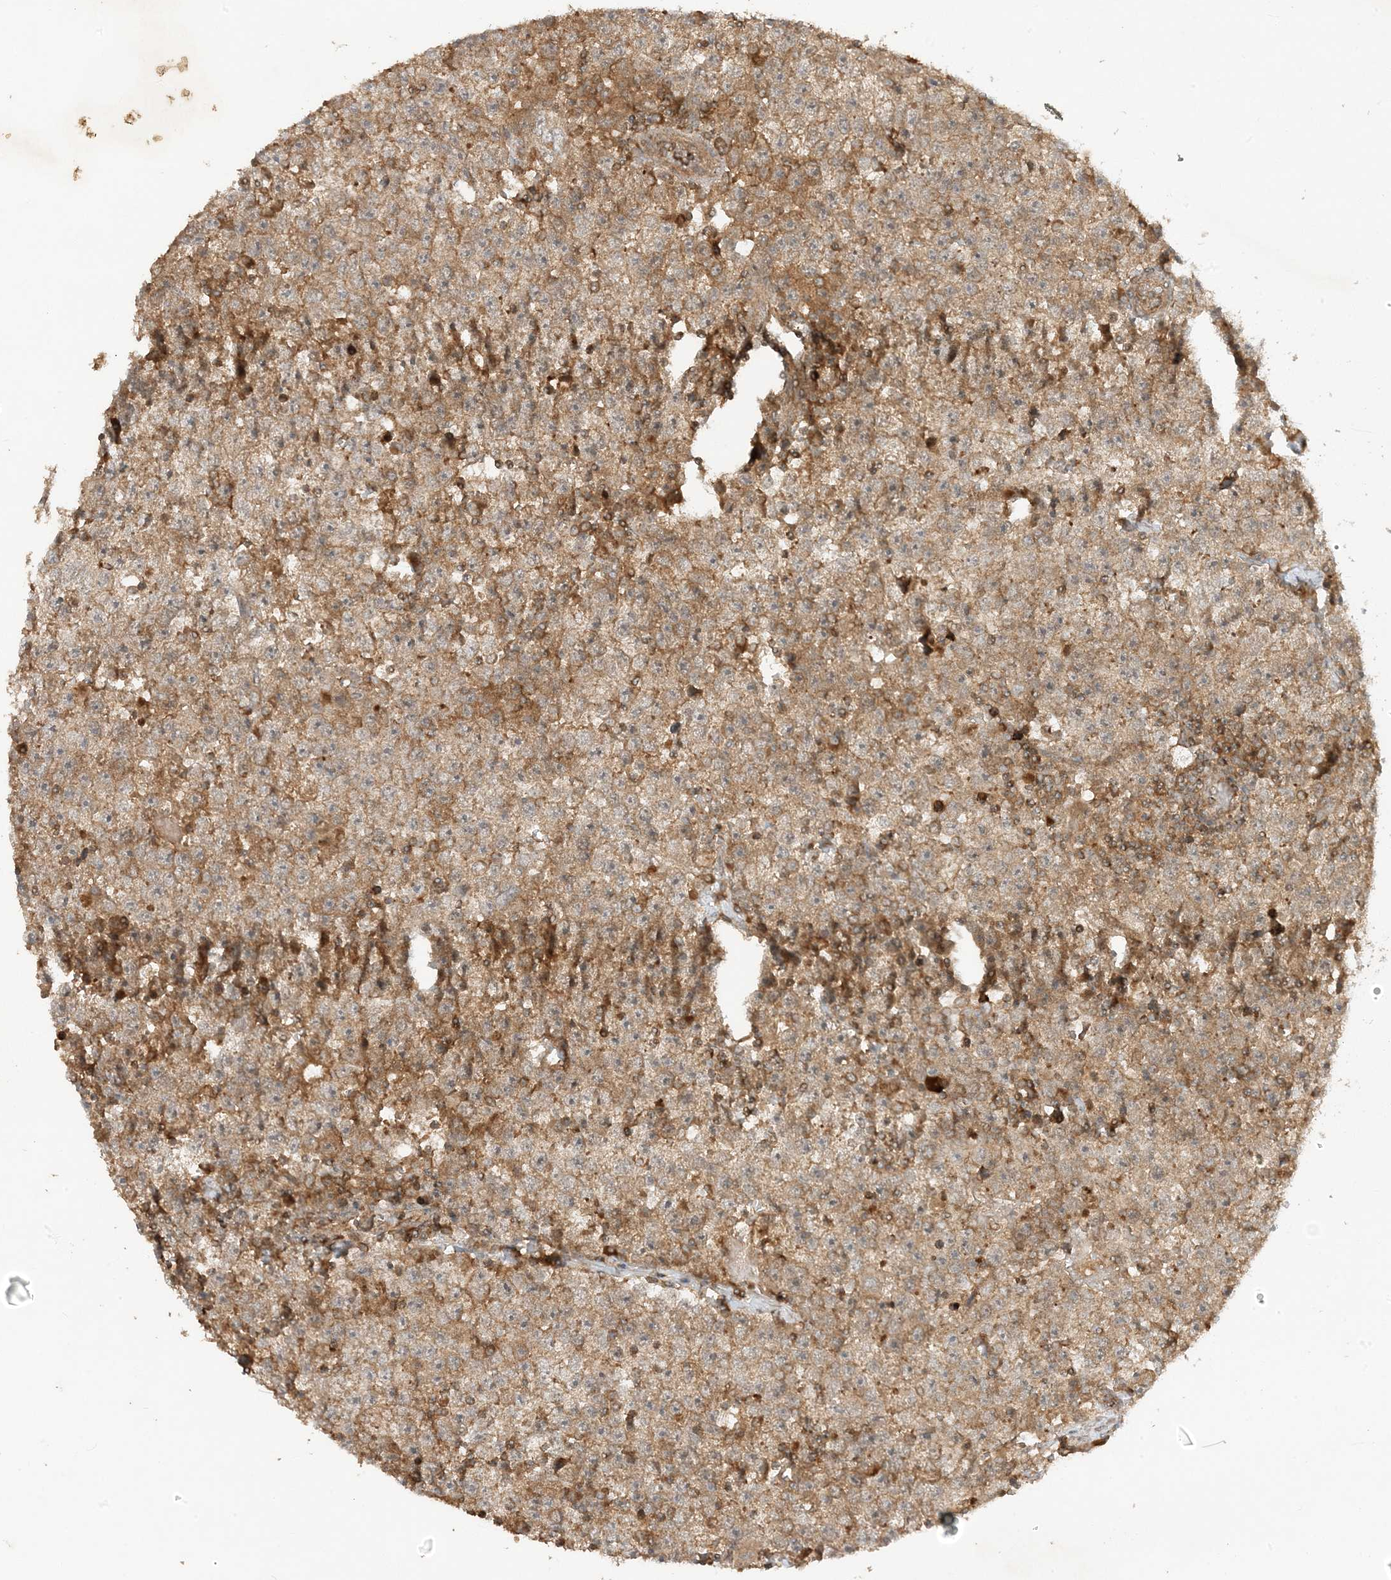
{"staining": {"intensity": "weak", "quantity": "<25%", "location": "cytoplasmic/membranous"}, "tissue": "testis cancer", "cell_type": "Tumor cells", "image_type": "cancer", "snomed": [{"axis": "morphology", "description": "Seminoma, NOS"}, {"axis": "topography", "description": "Testis"}], "caption": "Seminoma (testis) was stained to show a protein in brown. There is no significant expression in tumor cells. (DAB immunohistochemistry visualized using brightfield microscopy, high magnification).", "gene": "XRN1", "patient": {"sex": "male", "age": 22}}